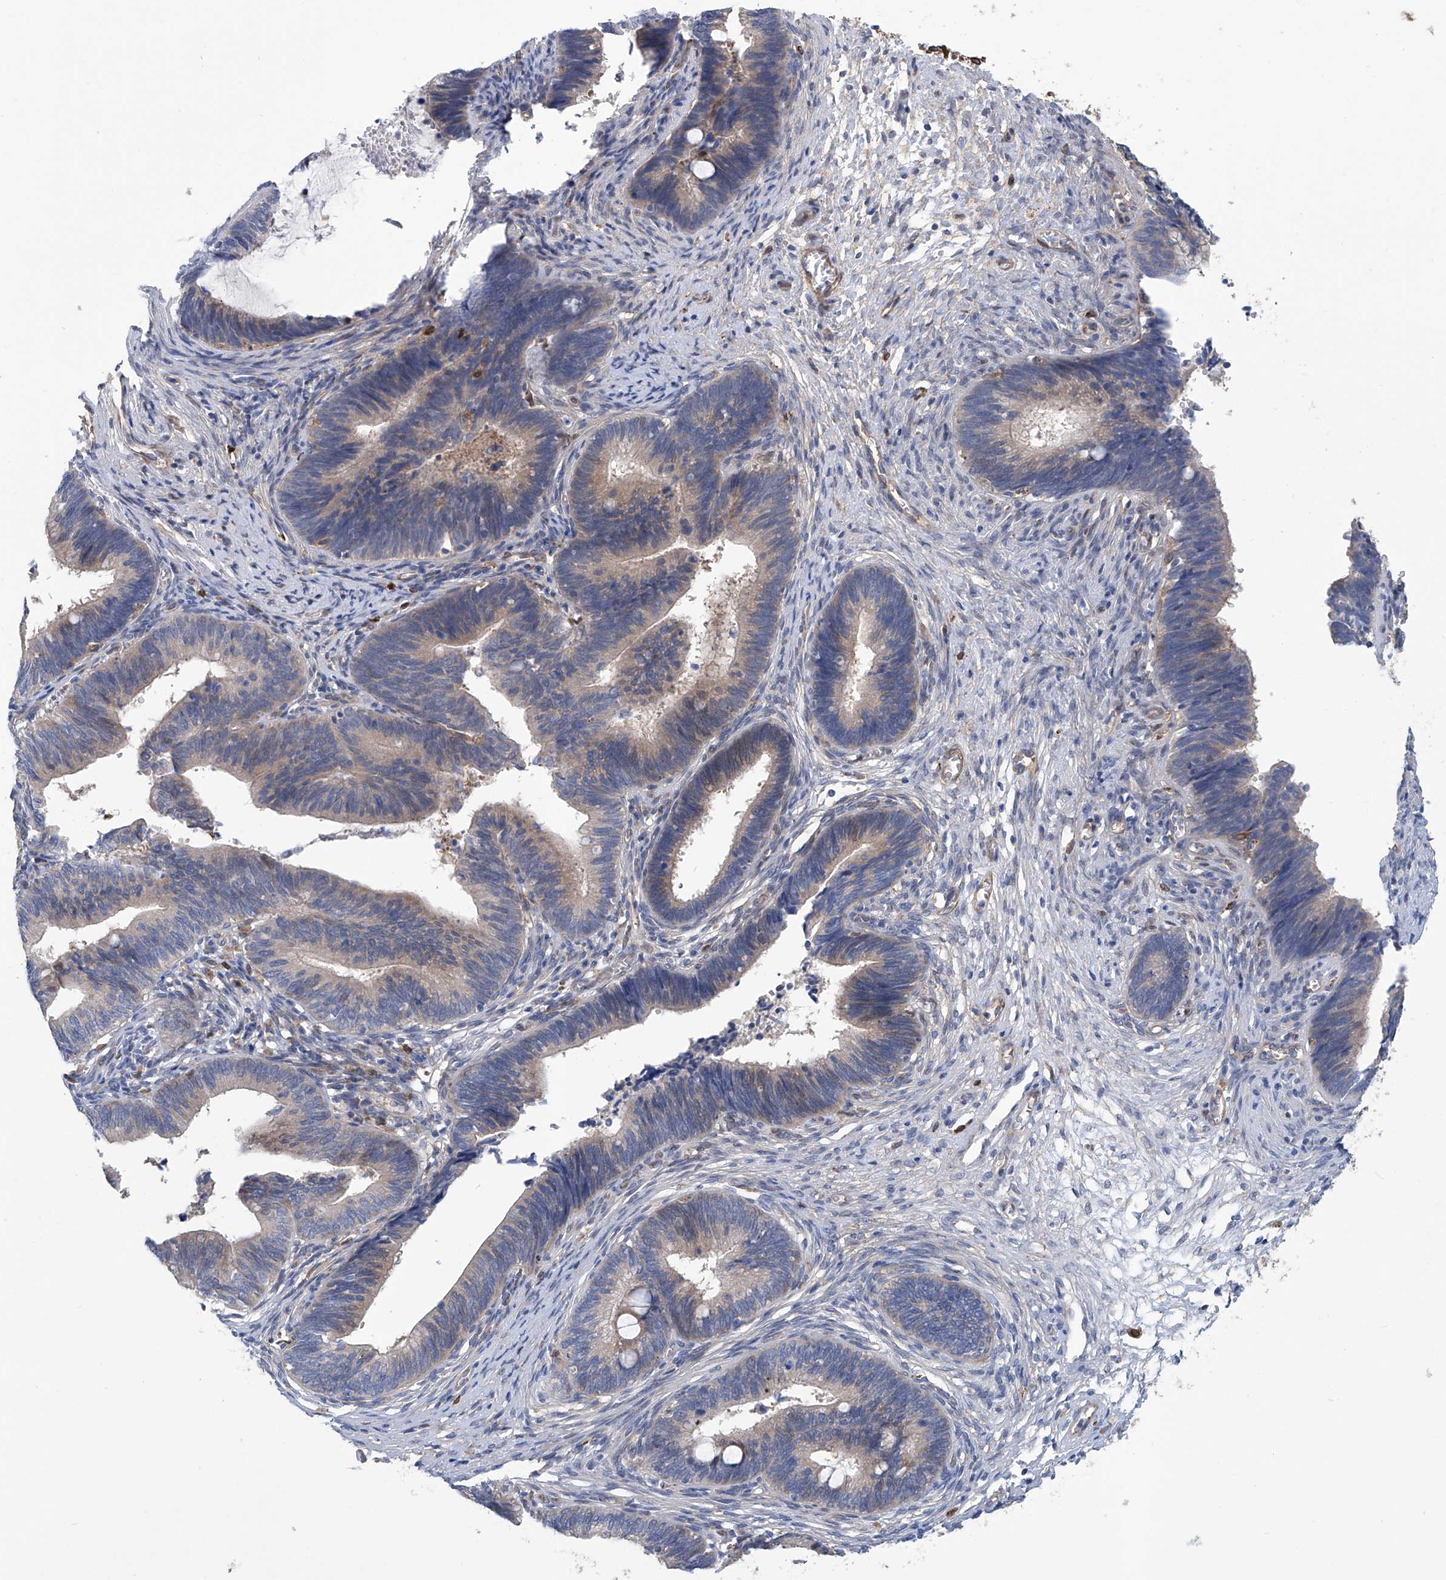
{"staining": {"intensity": "weak", "quantity": "<25%", "location": "cytoplasmic/membranous"}, "tissue": "cervical cancer", "cell_type": "Tumor cells", "image_type": "cancer", "snomed": [{"axis": "morphology", "description": "Adenocarcinoma, NOS"}, {"axis": "topography", "description": "Cervix"}], "caption": "A histopathology image of human cervical adenocarcinoma is negative for staining in tumor cells.", "gene": "TNN", "patient": {"sex": "female", "age": 44}}